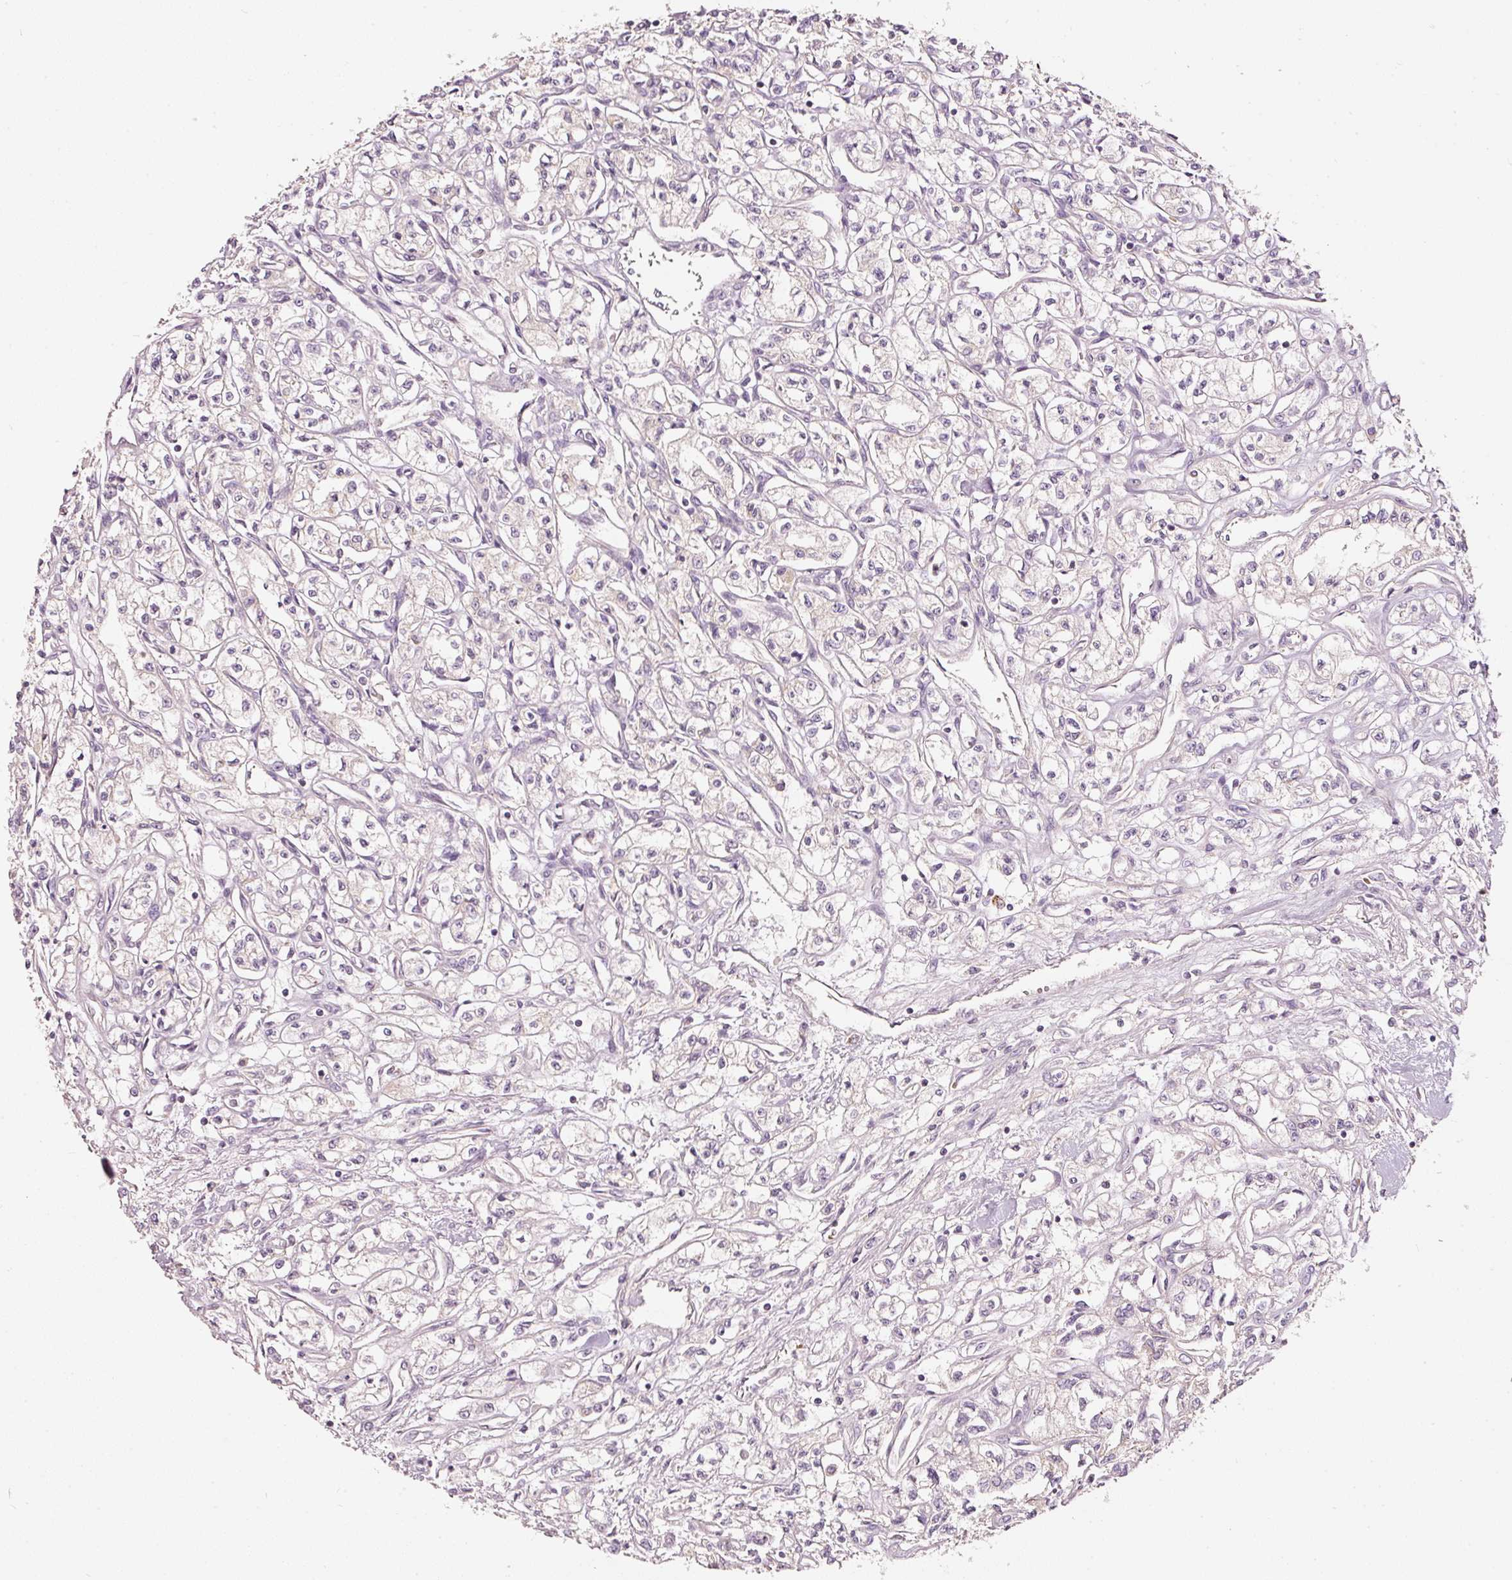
{"staining": {"intensity": "negative", "quantity": "none", "location": "none"}, "tissue": "renal cancer", "cell_type": "Tumor cells", "image_type": "cancer", "snomed": [{"axis": "morphology", "description": "Adenocarcinoma, NOS"}, {"axis": "topography", "description": "Kidney"}], "caption": "This is a photomicrograph of immunohistochemistry staining of renal cancer, which shows no expression in tumor cells. (Immunohistochemistry, brightfield microscopy, high magnification).", "gene": "KLHL21", "patient": {"sex": "male", "age": 56}}